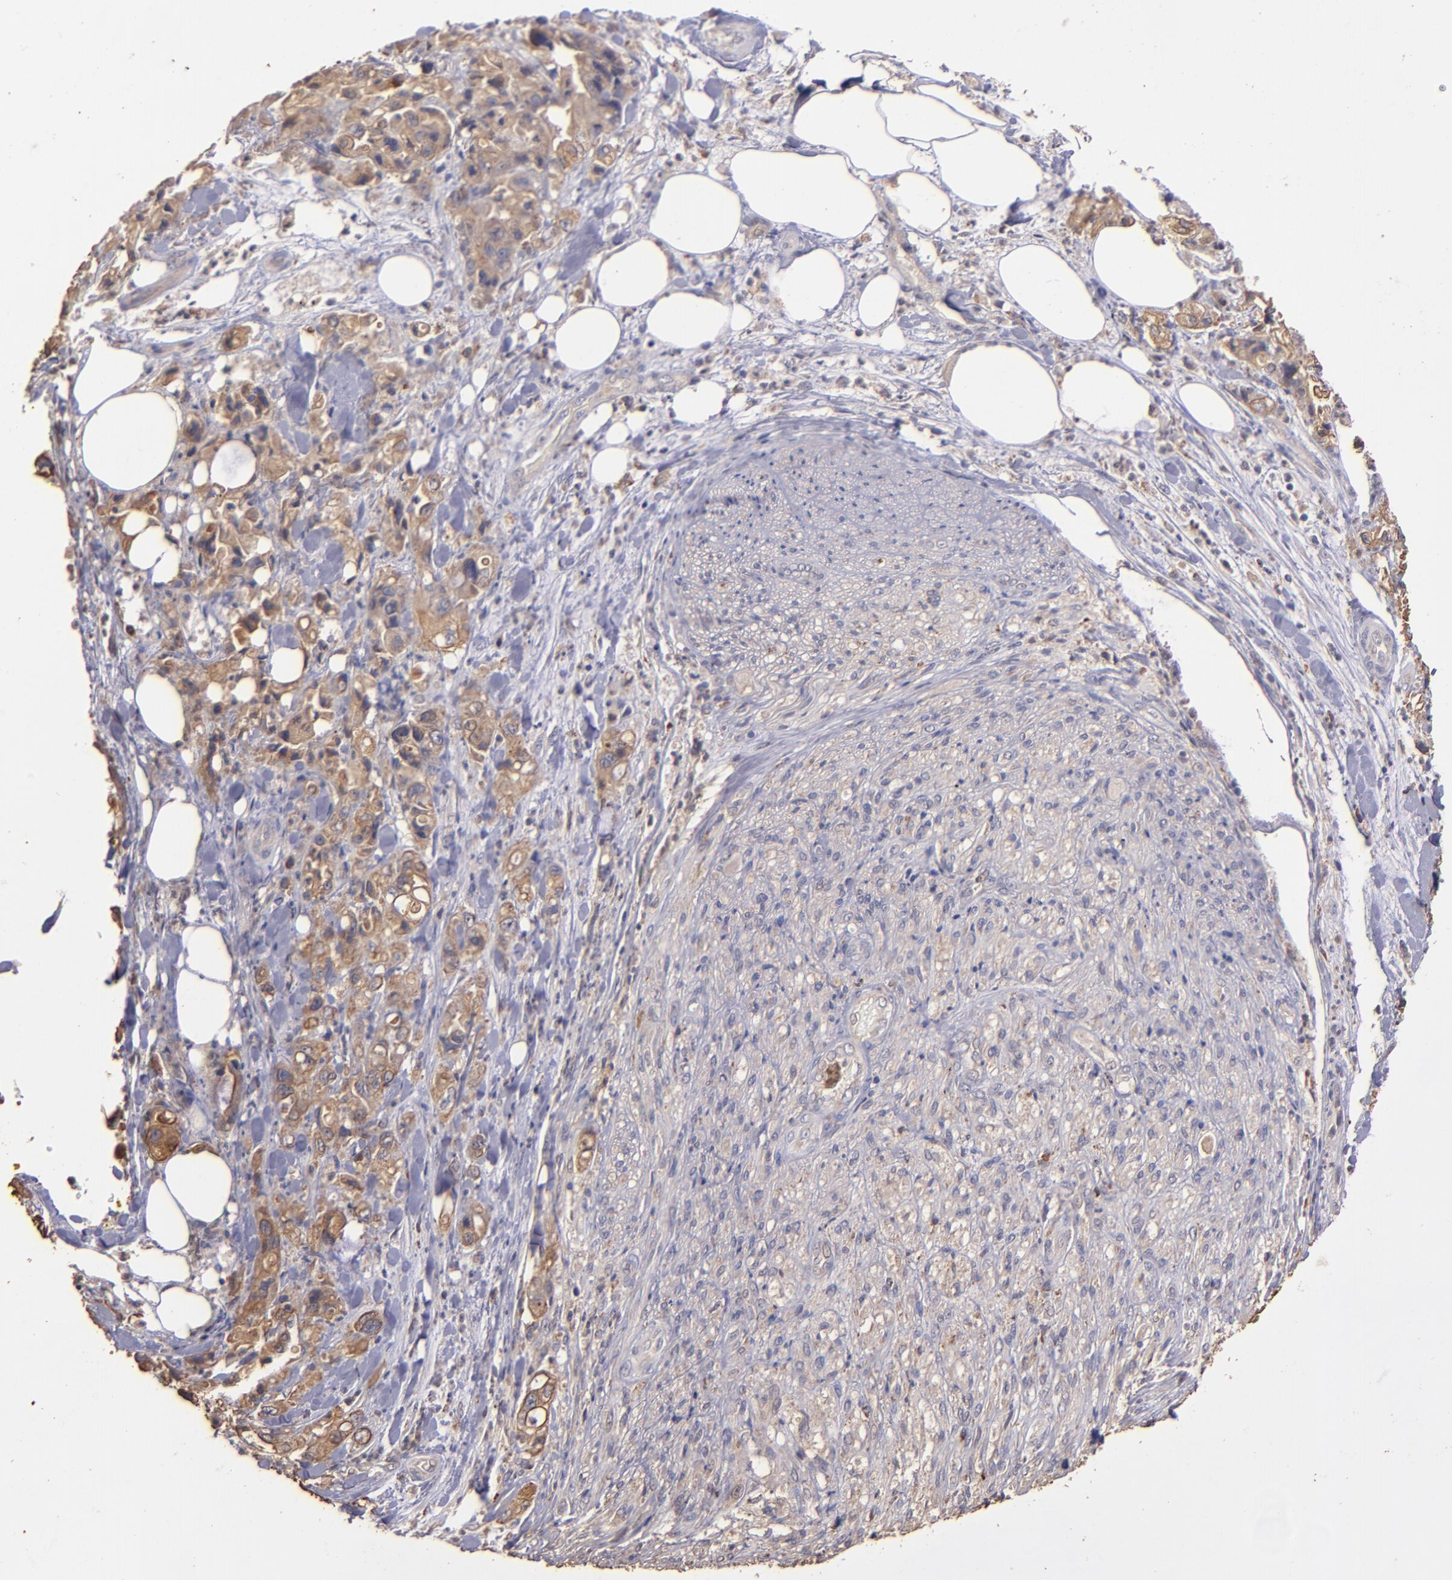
{"staining": {"intensity": "moderate", "quantity": ">75%", "location": "cytoplasmic/membranous"}, "tissue": "pancreatic cancer", "cell_type": "Tumor cells", "image_type": "cancer", "snomed": [{"axis": "morphology", "description": "Adenocarcinoma, NOS"}, {"axis": "topography", "description": "Pancreas"}], "caption": "Pancreatic cancer tissue reveals moderate cytoplasmic/membranous positivity in about >75% of tumor cells", "gene": "SRRD", "patient": {"sex": "male", "age": 70}}